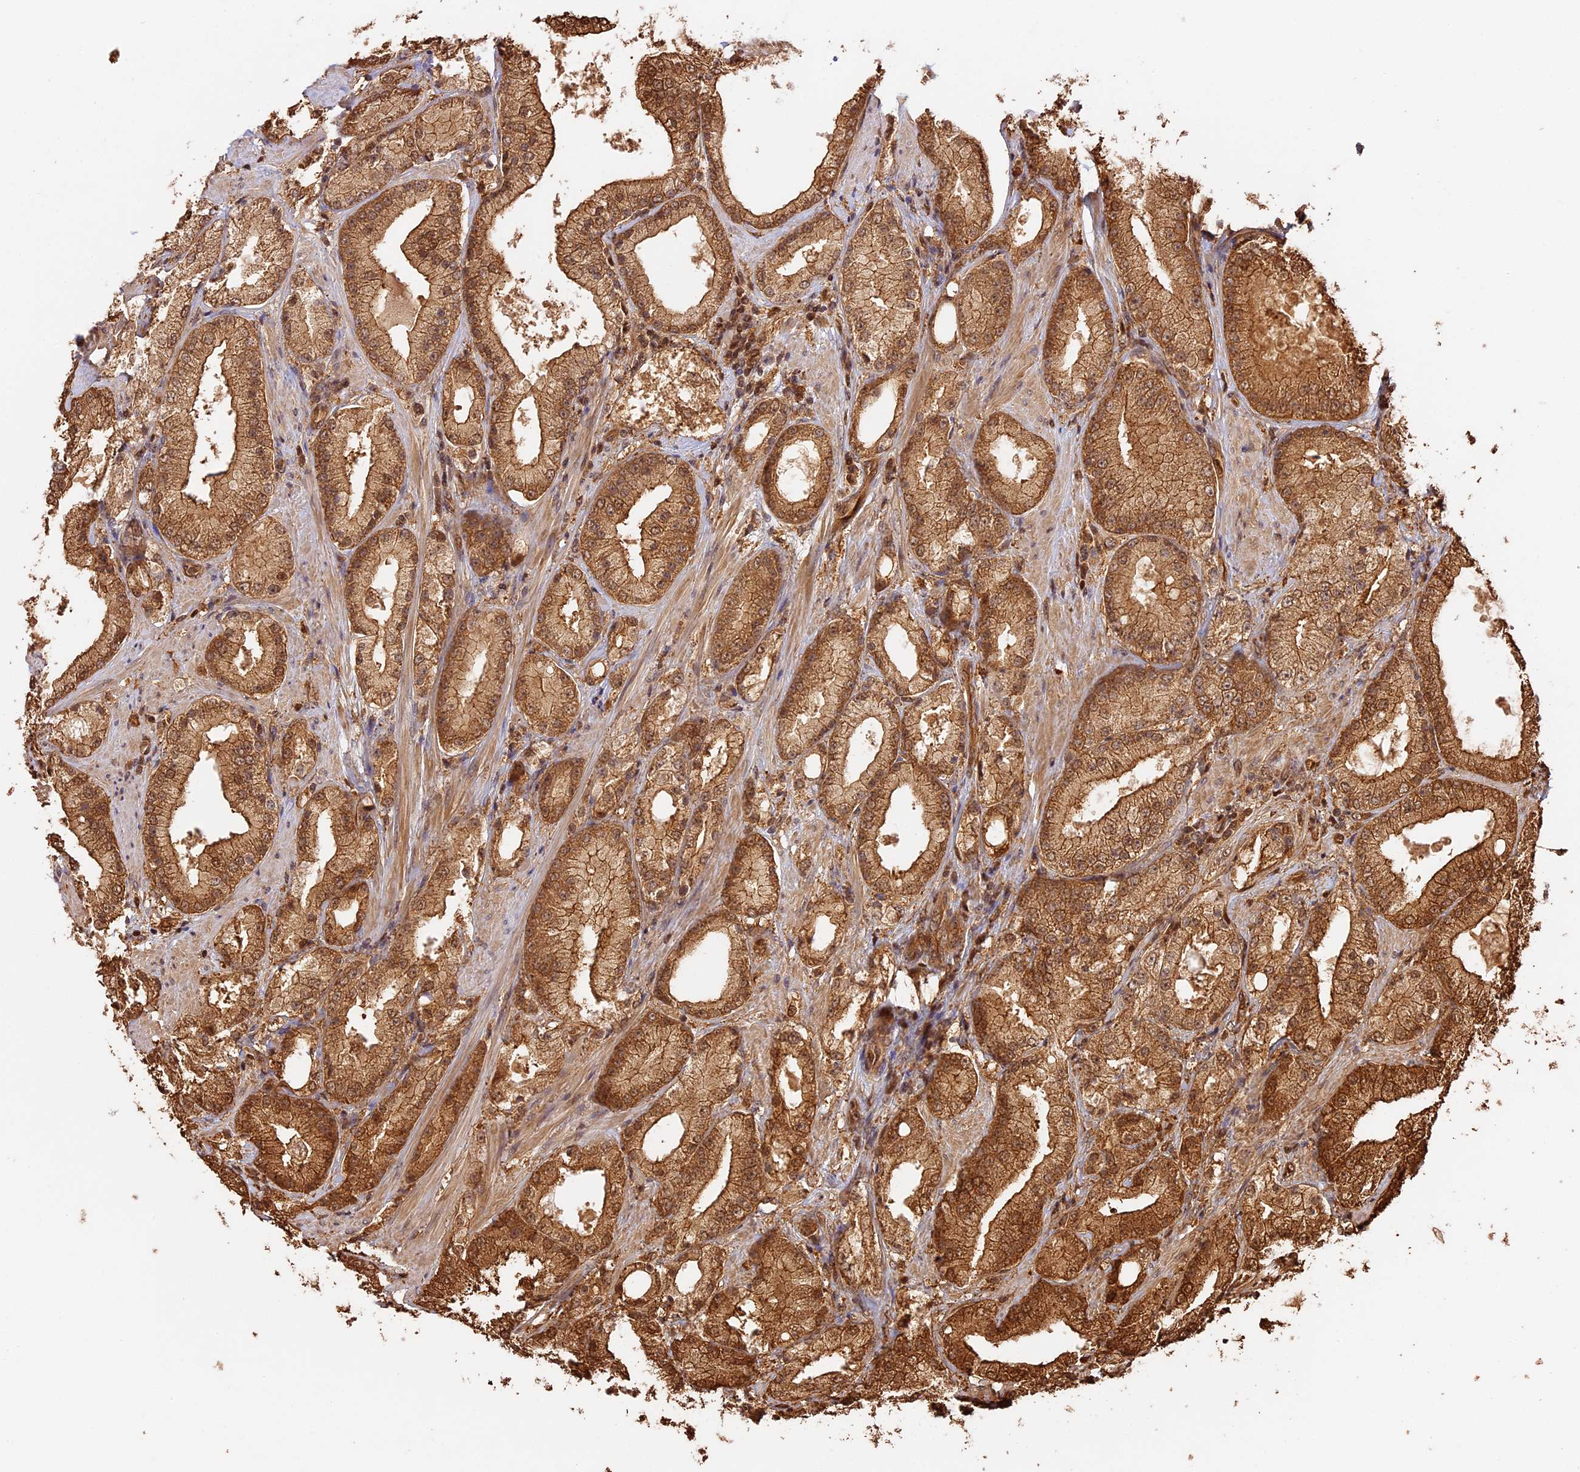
{"staining": {"intensity": "moderate", "quantity": ">75%", "location": "cytoplasmic/membranous,nuclear"}, "tissue": "prostate cancer", "cell_type": "Tumor cells", "image_type": "cancer", "snomed": [{"axis": "morphology", "description": "Adenocarcinoma, Low grade"}, {"axis": "topography", "description": "Prostate"}], "caption": "Protein staining exhibits moderate cytoplasmic/membranous and nuclear positivity in approximately >75% of tumor cells in prostate low-grade adenocarcinoma. The protein of interest is stained brown, and the nuclei are stained in blue (DAB IHC with brightfield microscopy, high magnification).", "gene": "PPP1R37", "patient": {"sex": "male", "age": 67}}